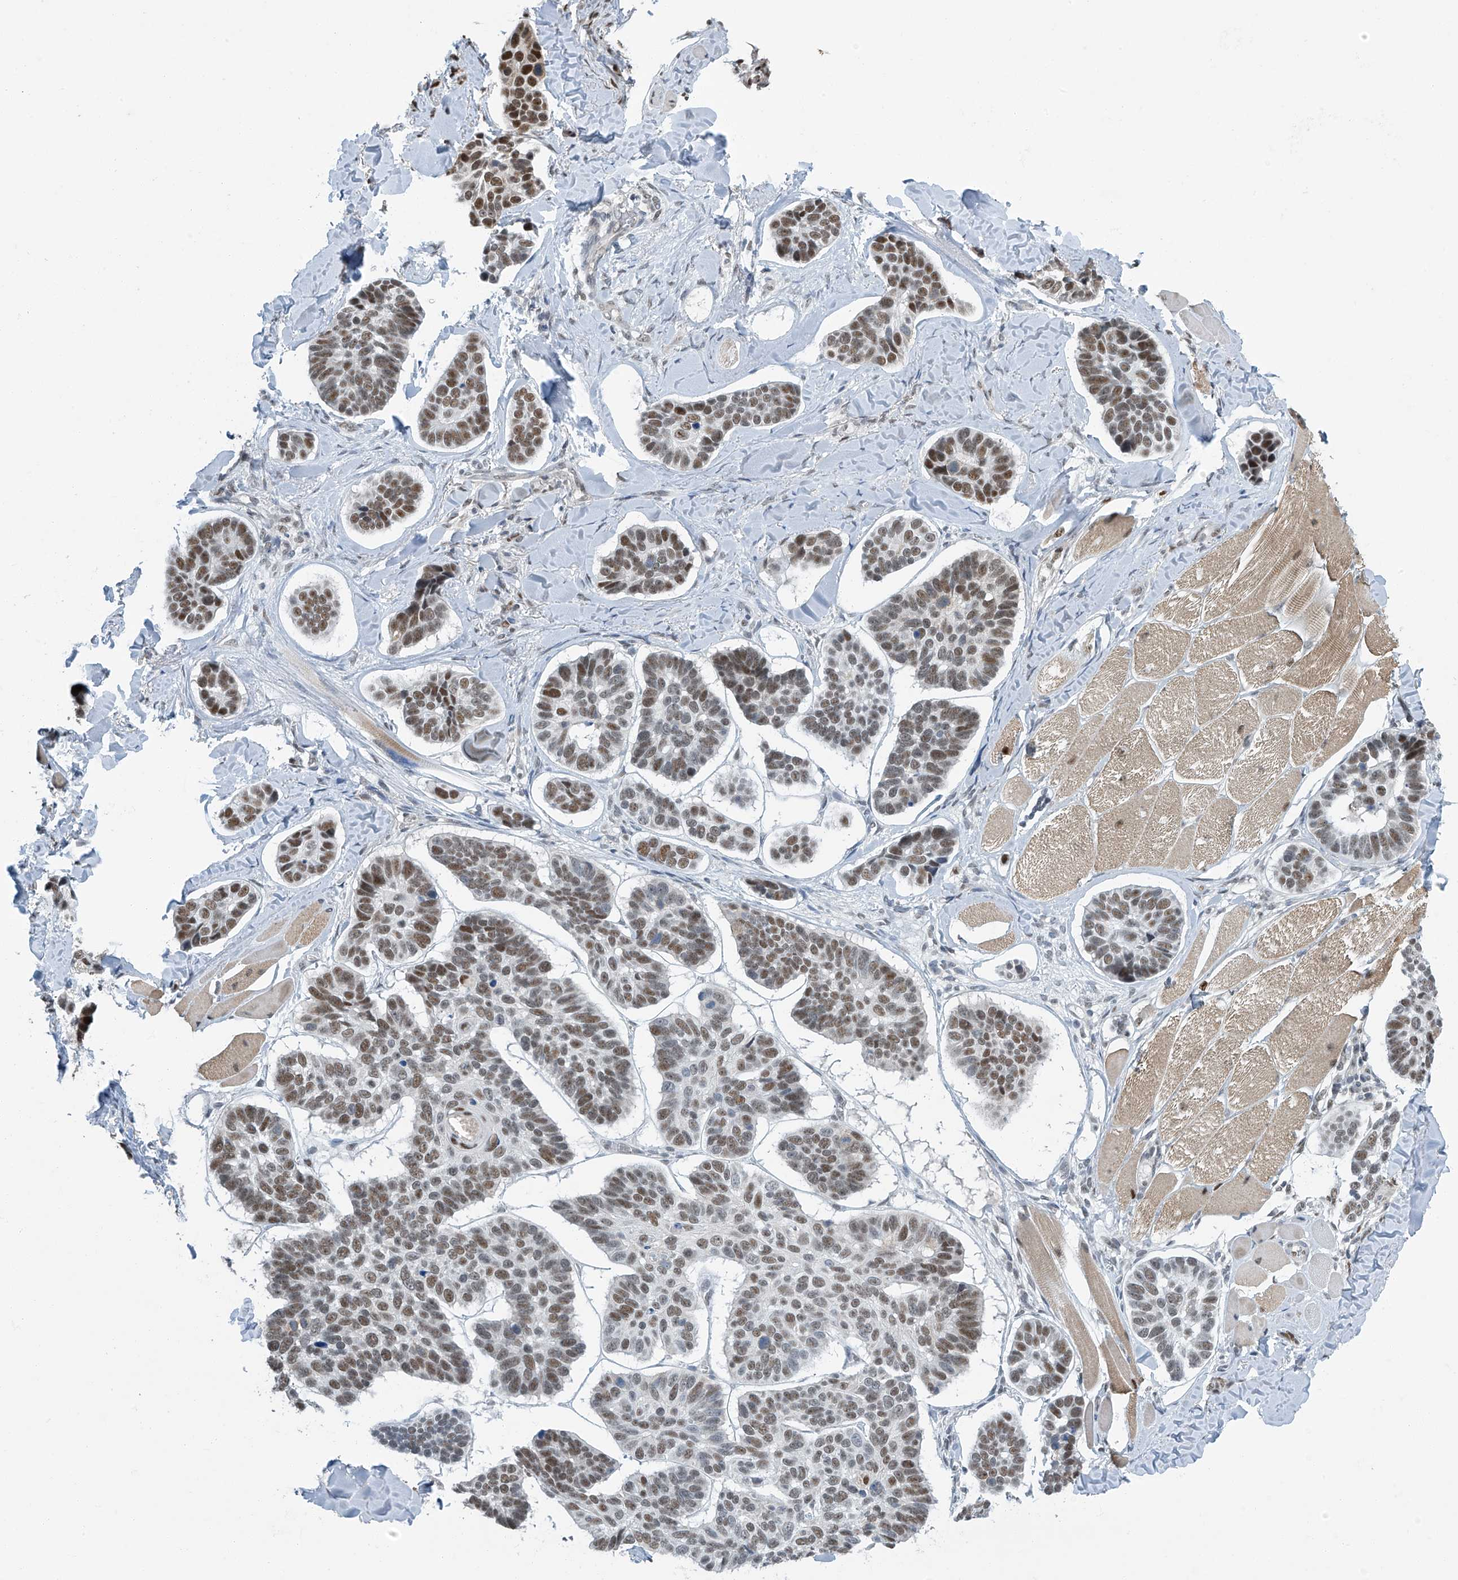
{"staining": {"intensity": "moderate", "quantity": ">75%", "location": "nuclear"}, "tissue": "skin cancer", "cell_type": "Tumor cells", "image_type": "cancer", "snomed": [{"axis": "morphology", "description": "Basal cell carcinoma"}, {"axis": "topography", "description": "Skin"}], "caption": "This histopathology image demonstrates immunohistochemistry (IHC) staining of human skin cancer (basal cell carcinoma), with medium moderate nuclear staining in about >75% of tumor cells.", "gene": "TAF8", "patient": {"sex": "male", "age": 62}}